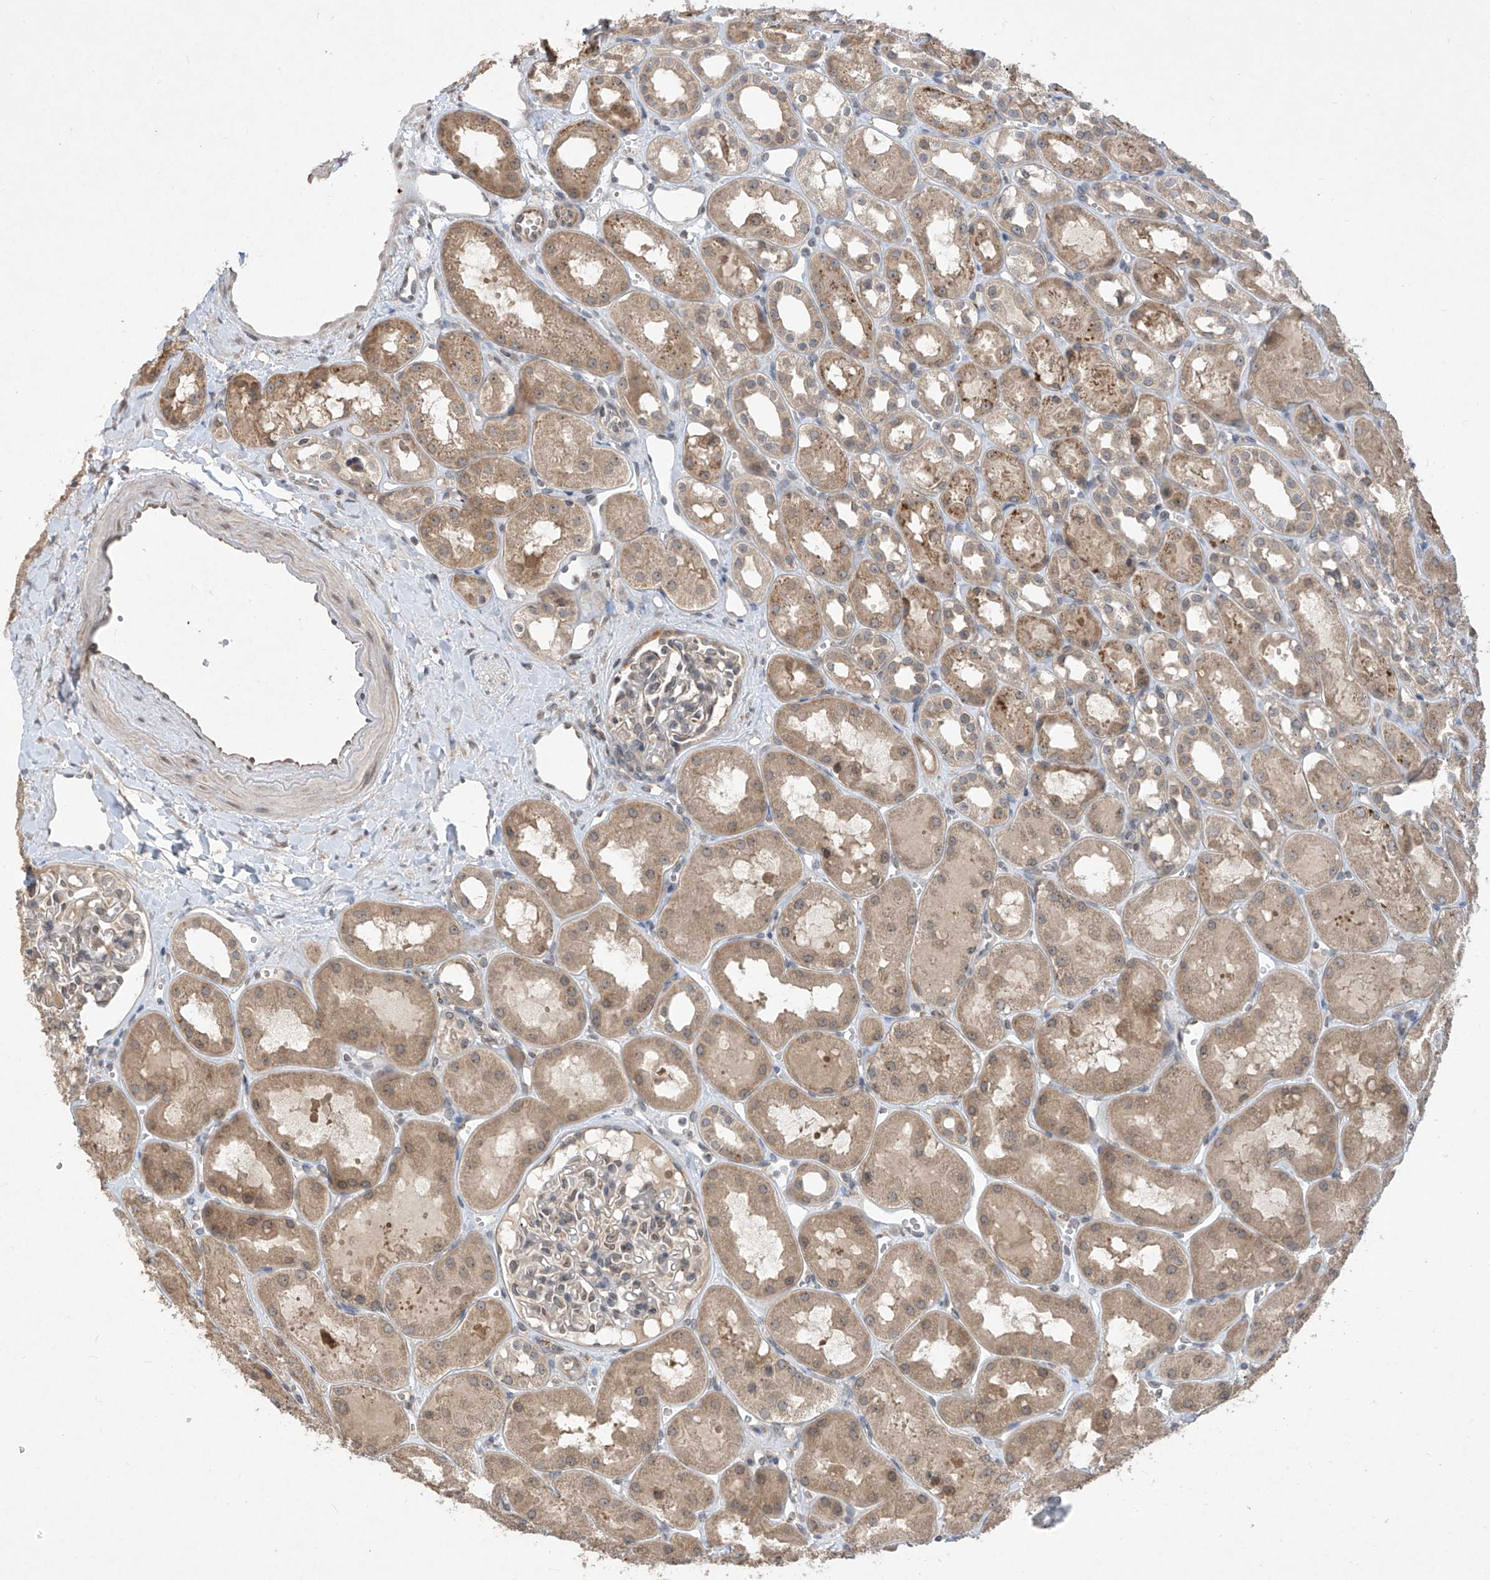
{"staining": {"intensity": "weak", "quantity": "<25%", "location": "cytoplasmic/membranous"}, "tissue": "kidney", "cell_type": "Cells in glomeruli", "image_type": "normal", "snomed": [{"axis": "morphology", "description": "Normal tissue, NOS"}, {"axis": "topography", "description": "Kidney"}], "caption": "A micrograph of kidney stained for a protein demonstrates no brown staining in cells in glomeruli. The staining is performed using DAB brown chromogen with nuclei counter-stained in using hematoxylin.", "gene": "RPL34", "patient": {"sex": "male", "age": 16}}